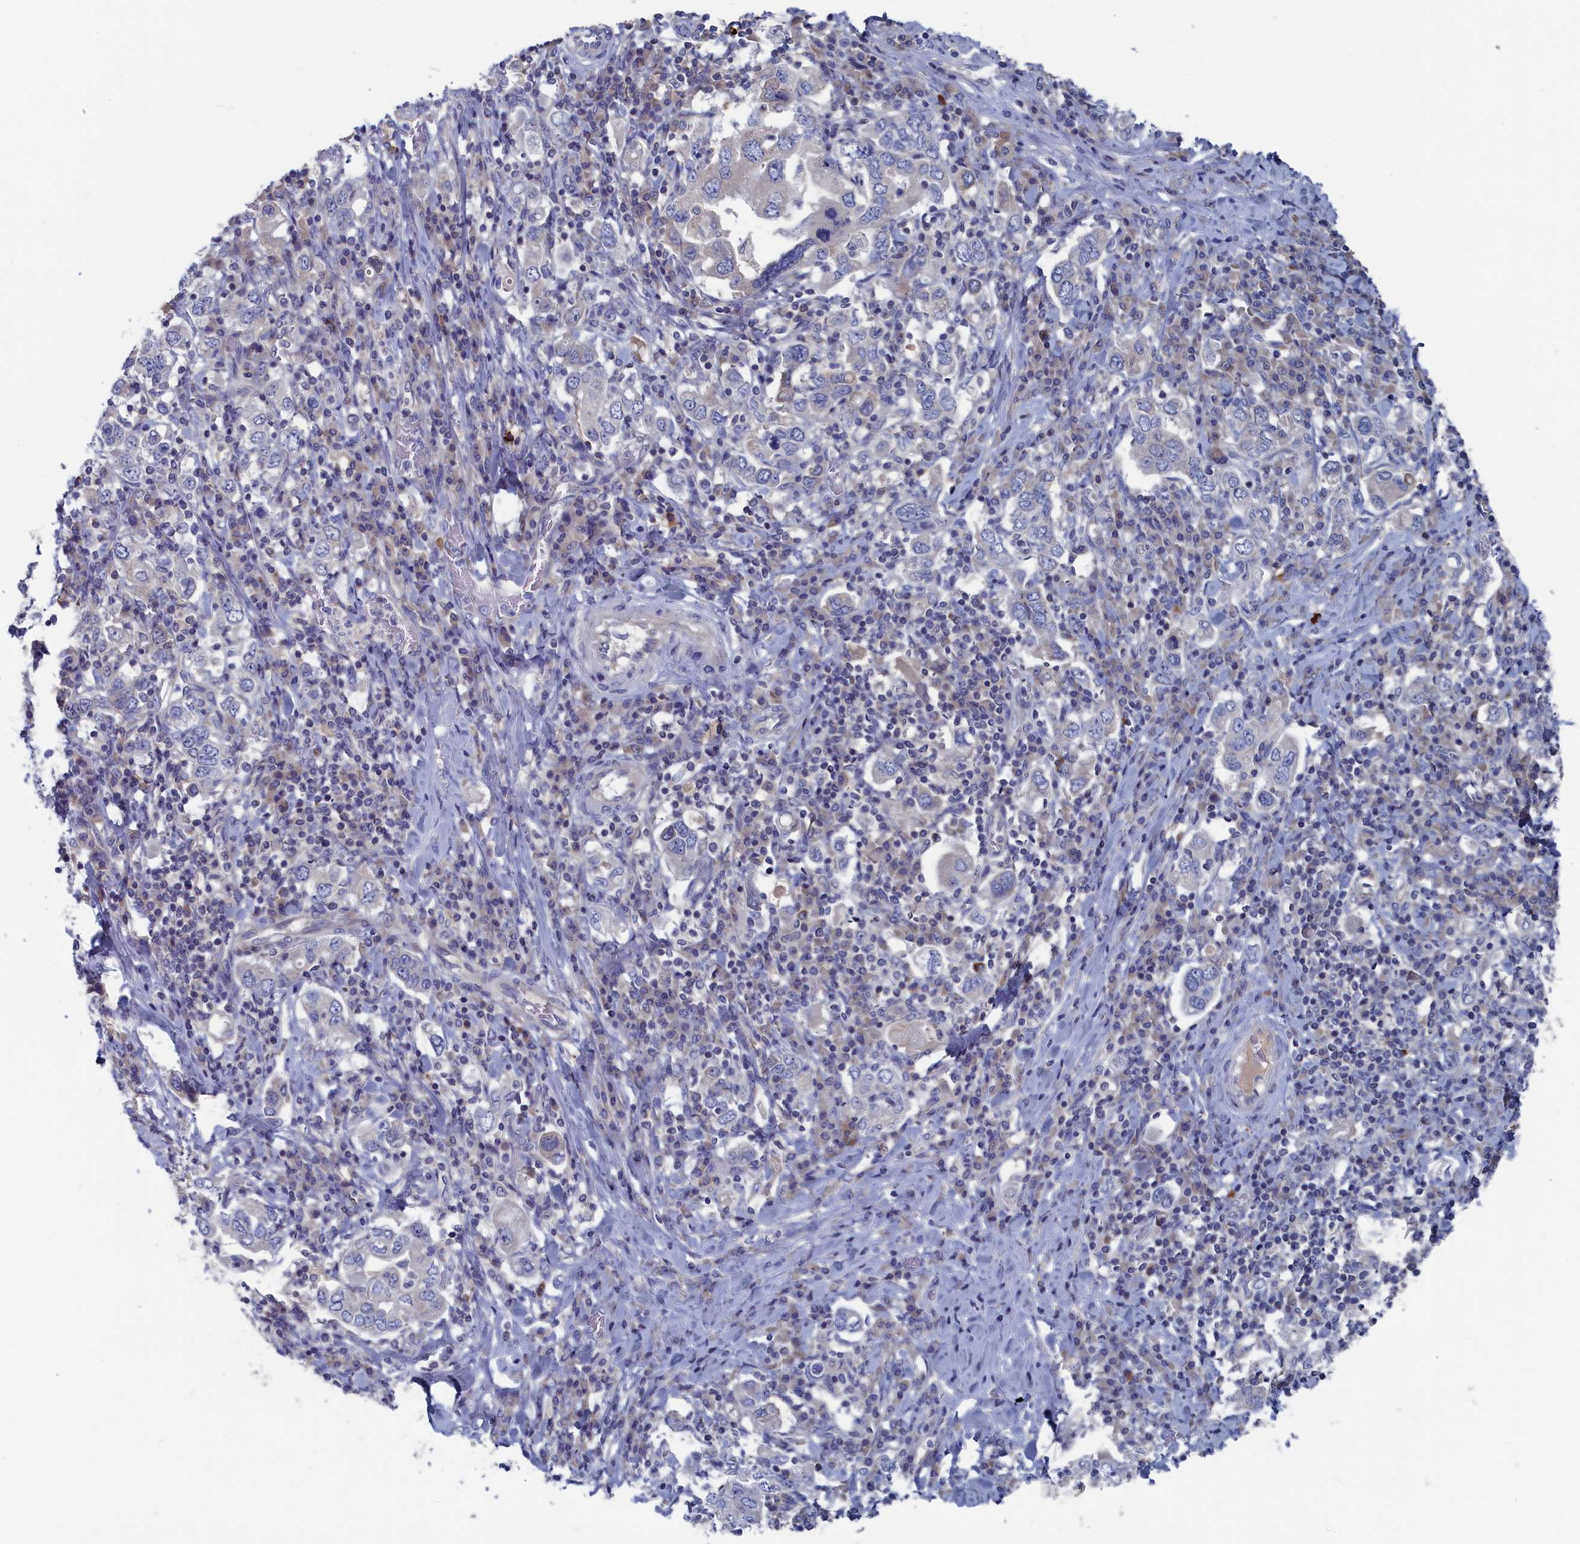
{"staining": {"intensity": "negative", "quantity": "none", "location": "none"}, "tissue": "stomach cancer", "cell_type": "Tumor cells", "image_type": "cancer", "snomed": [{"axis": "morphology", "description": "Adenocarcinoma, NOS"}, {"axis": "topography", "description": "Stomach, upper"}], "caption": "Human stomach cancer stained for a protein using immunohistochemistry (IHC) exhibits no staining in tumor cells.", "gene": "CEND1", "patient": {"sex": "male", "age": 62}}